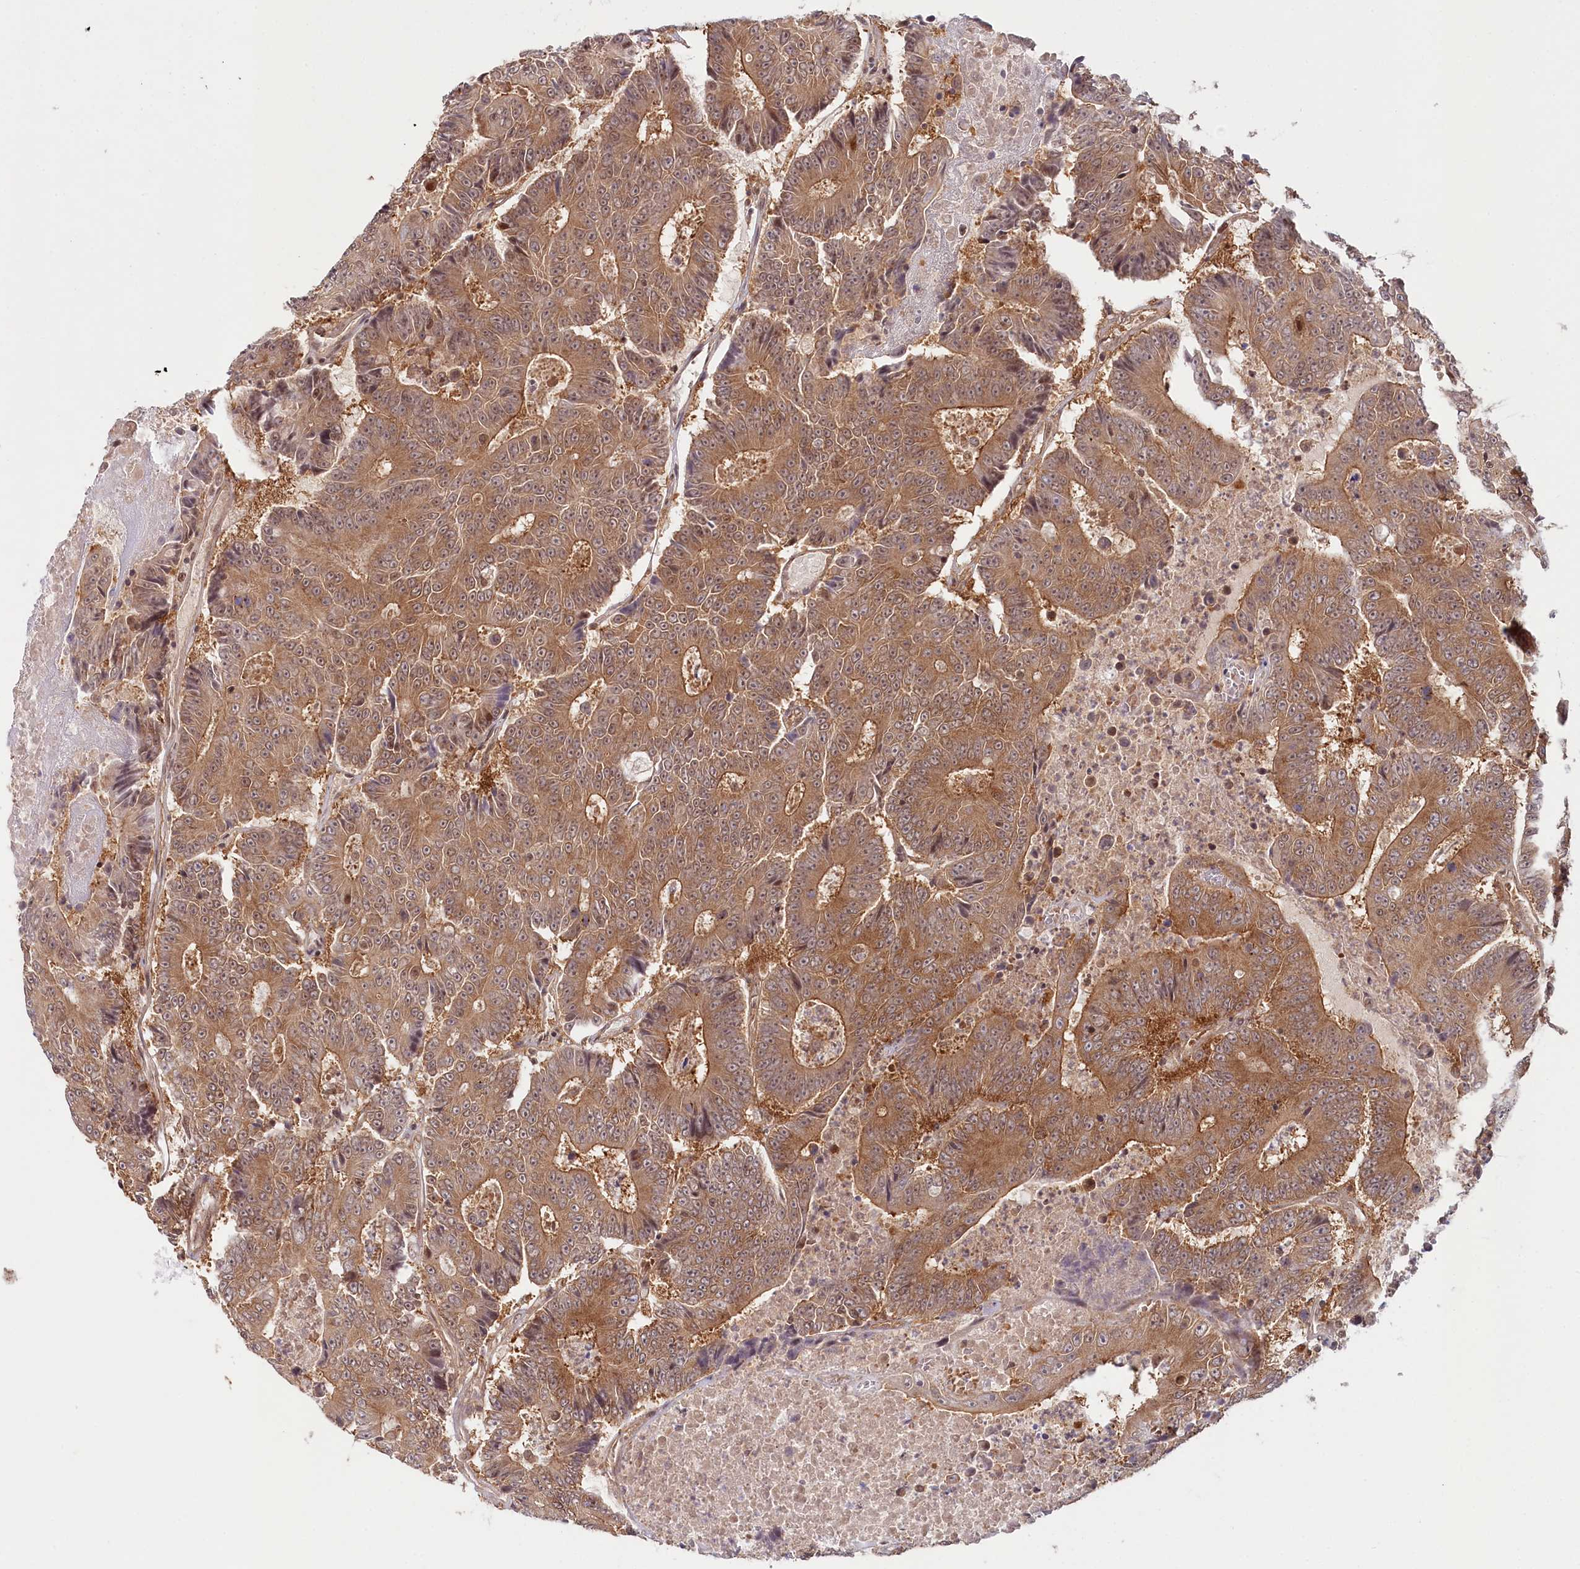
{"staining": {"intensity": "moderate", "quantity": ">75%", "location": "cytoplasmic/membranous"}, "tissue": "colorectal cancer", "cell_type": "Tumor cells", "image_type": "cancer", "snomed": [{"axis": "morphology", "description": "Adenocarcinoma, NOS"}, {"axis": "topography", "description": "Colon"}], "caption": "Tumor cells reveal medium levels of moderate cytoplasmic/membranous staining in about >75% of cells in human colorectal cancer (adenocarcinoma).", "gene": "CCDC65", "patient": {"sex": "male", "age": 83}}